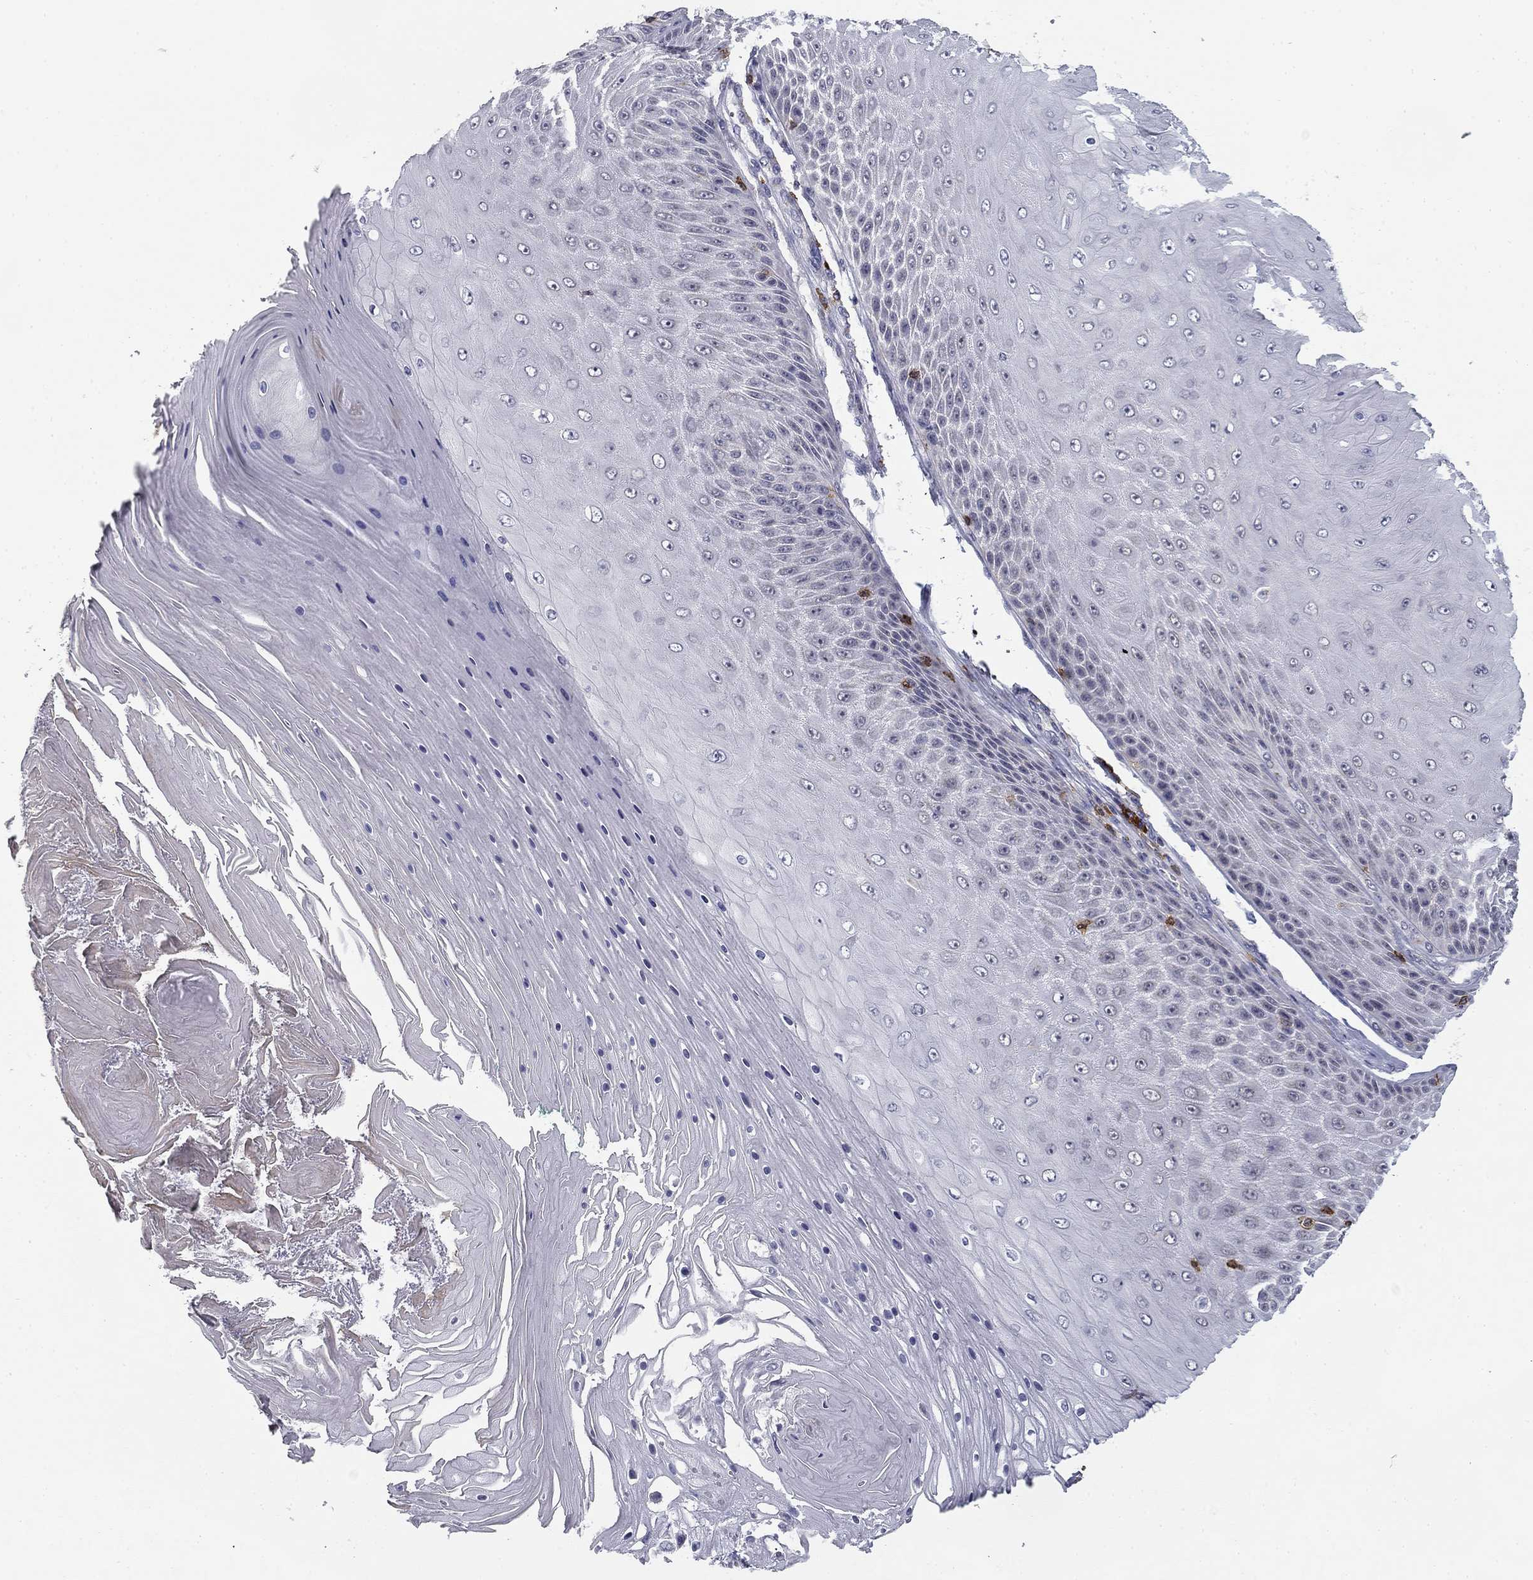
{"staining": {"intensity": "negative", "quantity": "none", "location": "none"}, "tissue": "skin cancer", "cell_type": "Tumor cells", "image_type": "cancer", "snomed": [{"axis": "morphology", "description": "Squamous cell carcinoma, NOS"}, {"axis": "topography", "description": "Skin"}], "caption": "An immunohistochemistry (IHC) photomicrograph of skin cancer is shown. There is no staining in tumor cells of skin cancer.", "gene": "TRAT1", "patient": {"sex": "male", "age": 62}}